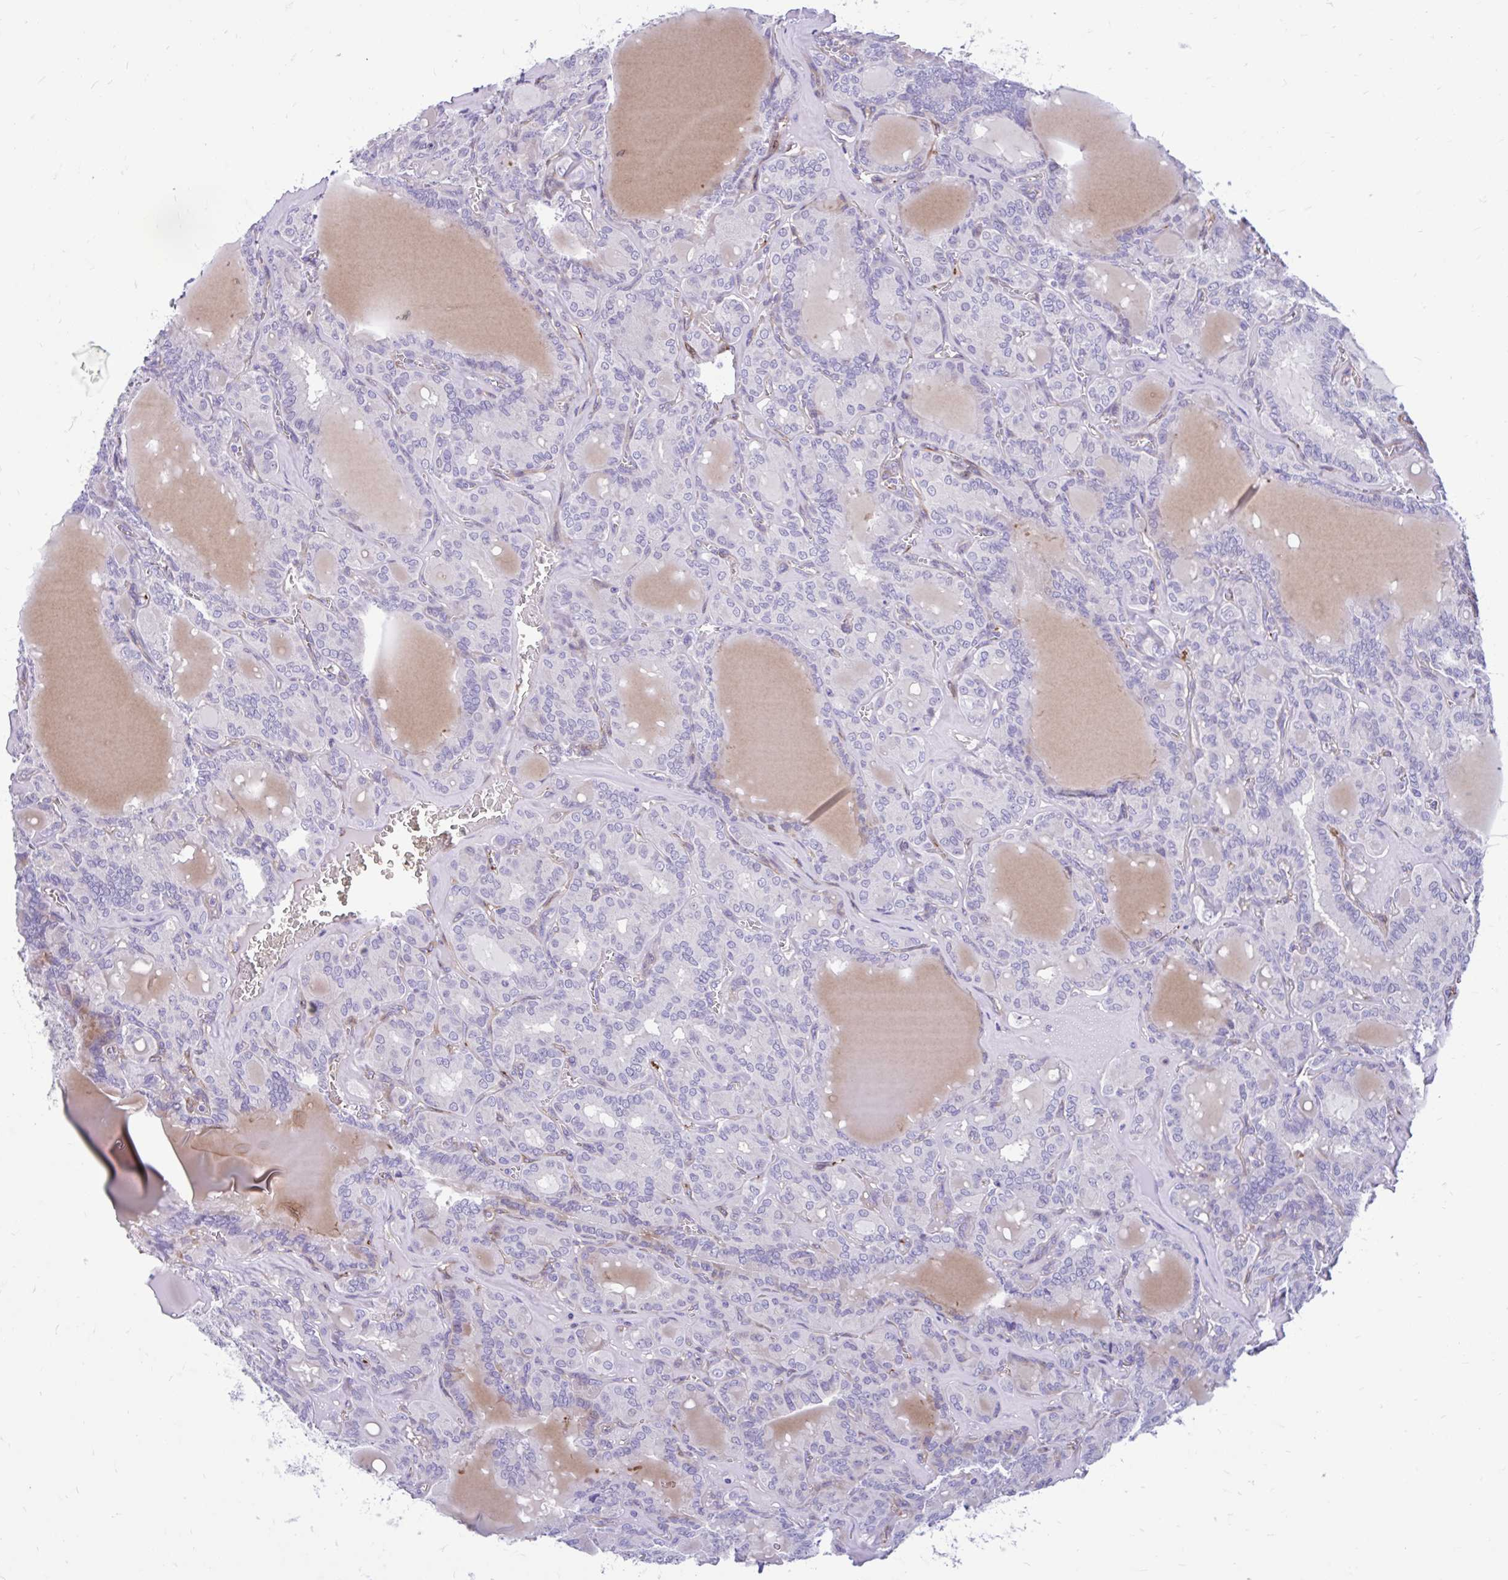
{"staining": {"intensity": "negative", "quantity": "none", "location": "none"}, "tissue": "thyroid cancer", "cell_type": "Tumor cells", "image_type": "cancer", "snomed": [{"axis": "morphology", "description": "Papillary adenocarcinoma, NOS"}, {"axis": "topography", "description": "Thyroid gland"}], "caption": "A high-resolution histopathology image shows IHC staining of papillary adenocarcinoma (thyroid), which demonstrates no significant positivity in tumor cells. Nuclei are stained in blue.", "gene": "ESPNL", "patient": {"sex": "male", "age": 87}}